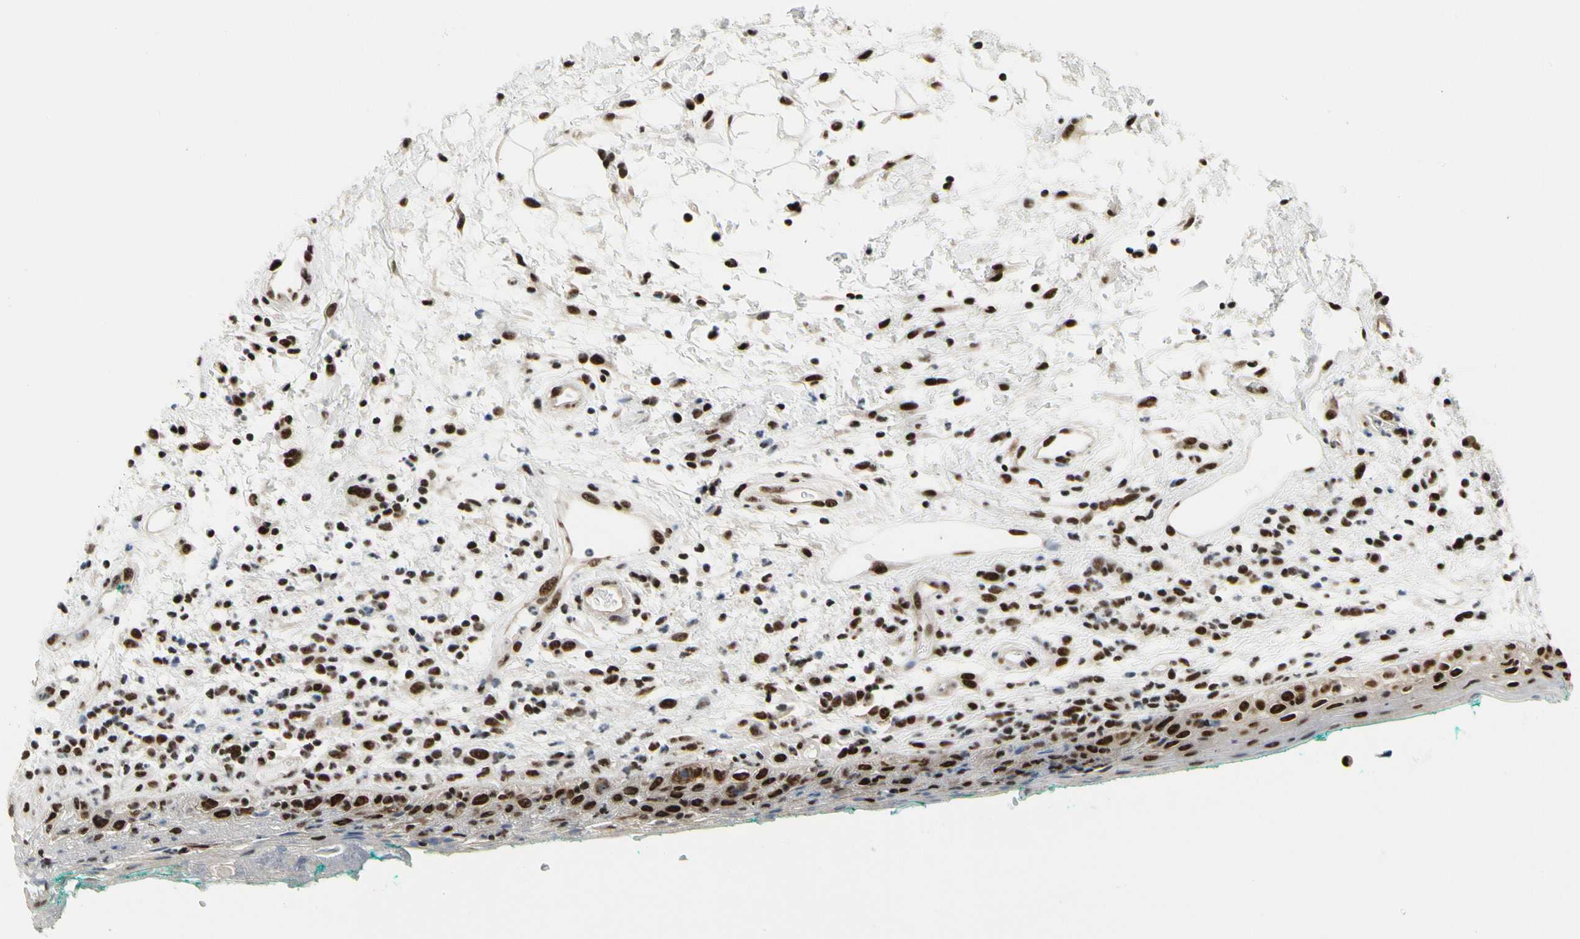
{"staining": {"intensity": "strong", "quantity": ">75%", "location": "nuclear"}, "tissue": "oral mucosa", "cell_type": "Squamous epithelial cells", "image_type": "normal", "snomed": [{"axis": "morphology", "description": "Normal tissue, NOS"}, {"axis": "topography", "description": "Skeletal muscle"}, {"axis": "topography", "description": "Oral tissue"}, {"axis": "topography", "description": "Peripheral nerve tissue"}], "caption": "Oral mucosa stained with a protein marker reveals strong staining in squamous epithelial cells.", "gene": "SRSF11", "patient": {"sex": "female", "age": 84}}